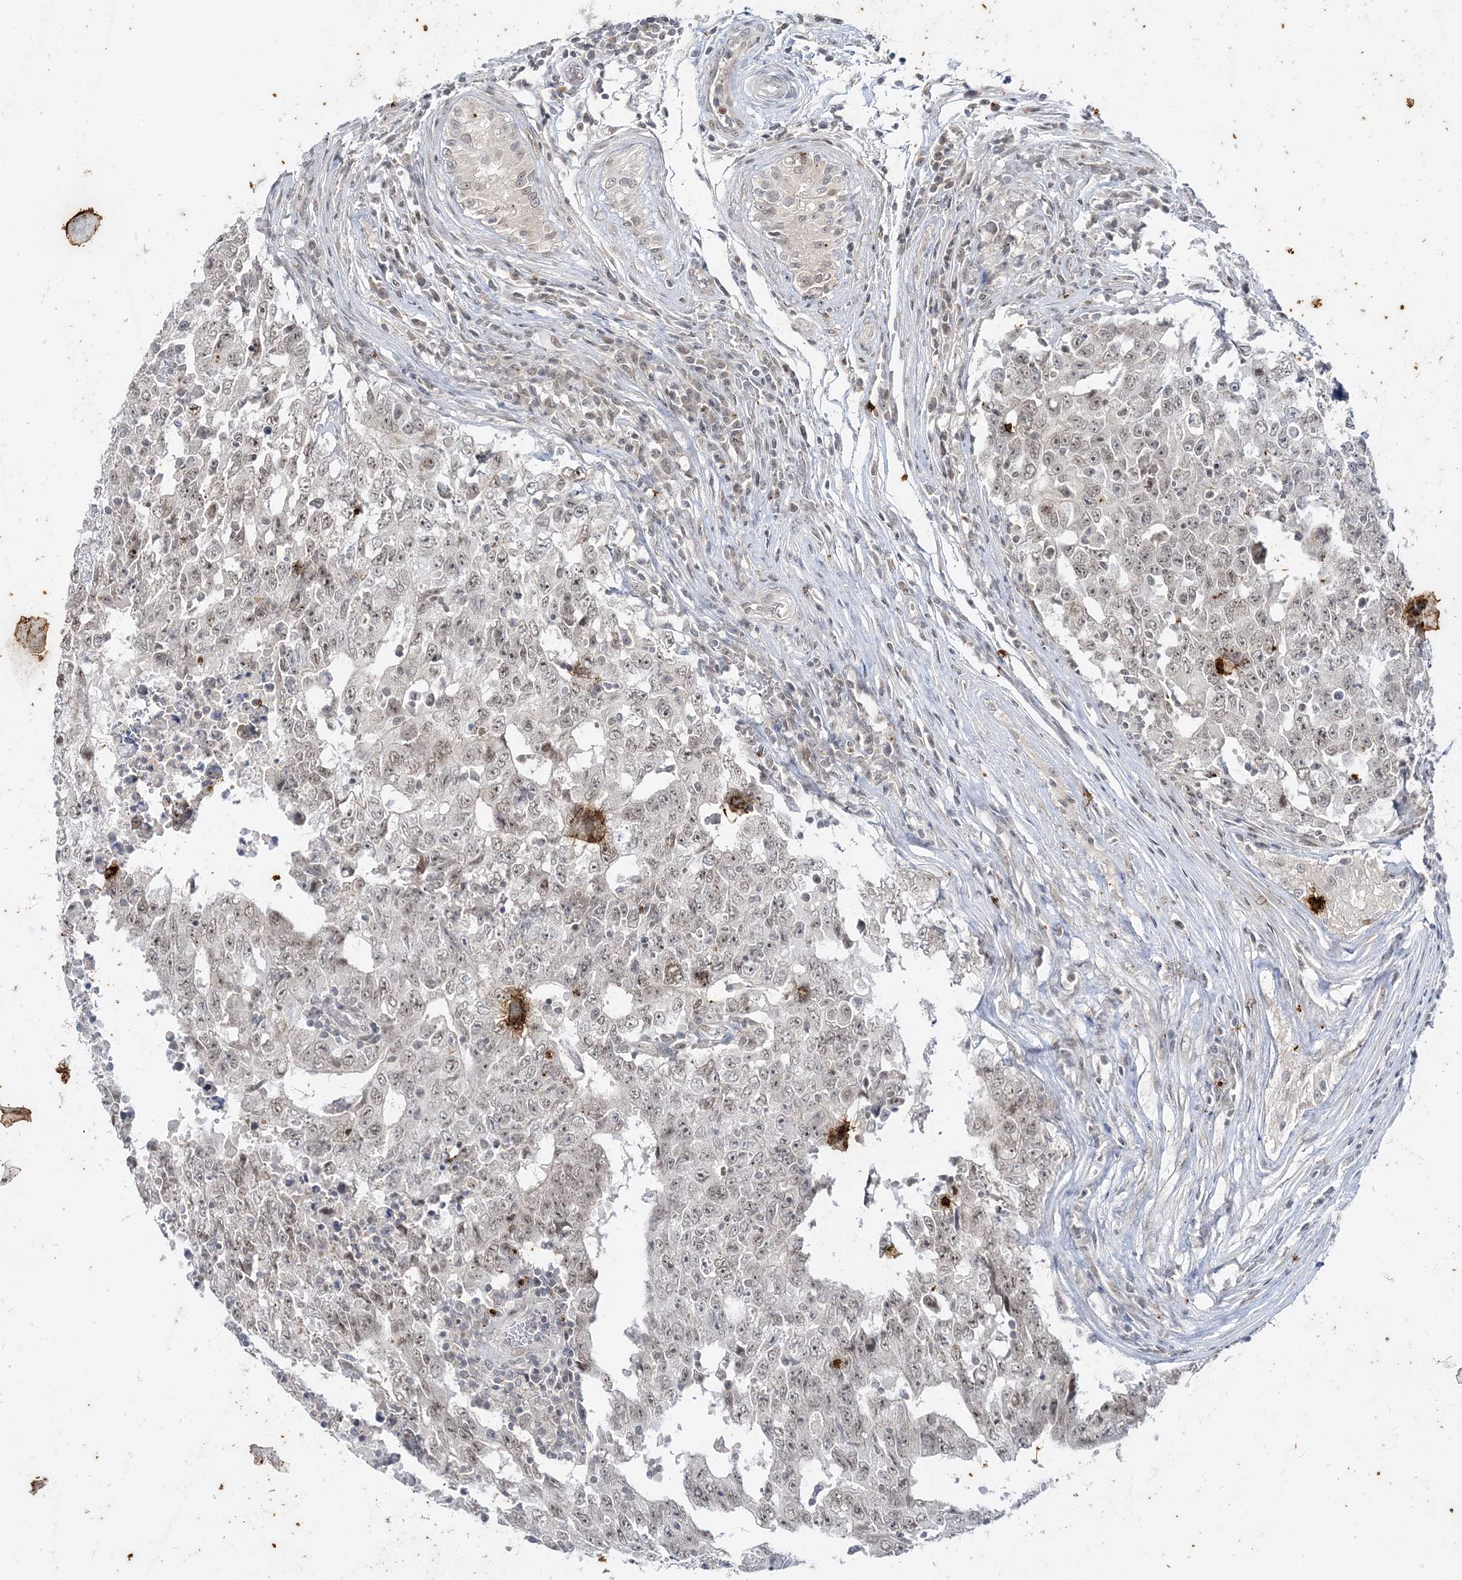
{"staining": {"intensity": "weak", "quantity": ">75%", "location": "nuclear"}, "tissue": "testis cancer", "cell_type": "Tumor cells", "image_type": "cancer", "snomed": [{"axis": "morphology", "description": "Carcinoma, Embryonal, NOS"}, {"axis": "topography", "description": "Testis"}], "caption": "Immunohistochemical staining of human testis embryonal carcinoma shows low levels of weak nuclear positivity in approximately >75% of tumor cells.", "gene": "LEXM", "patient": {"sex": "male", "age": 26}}